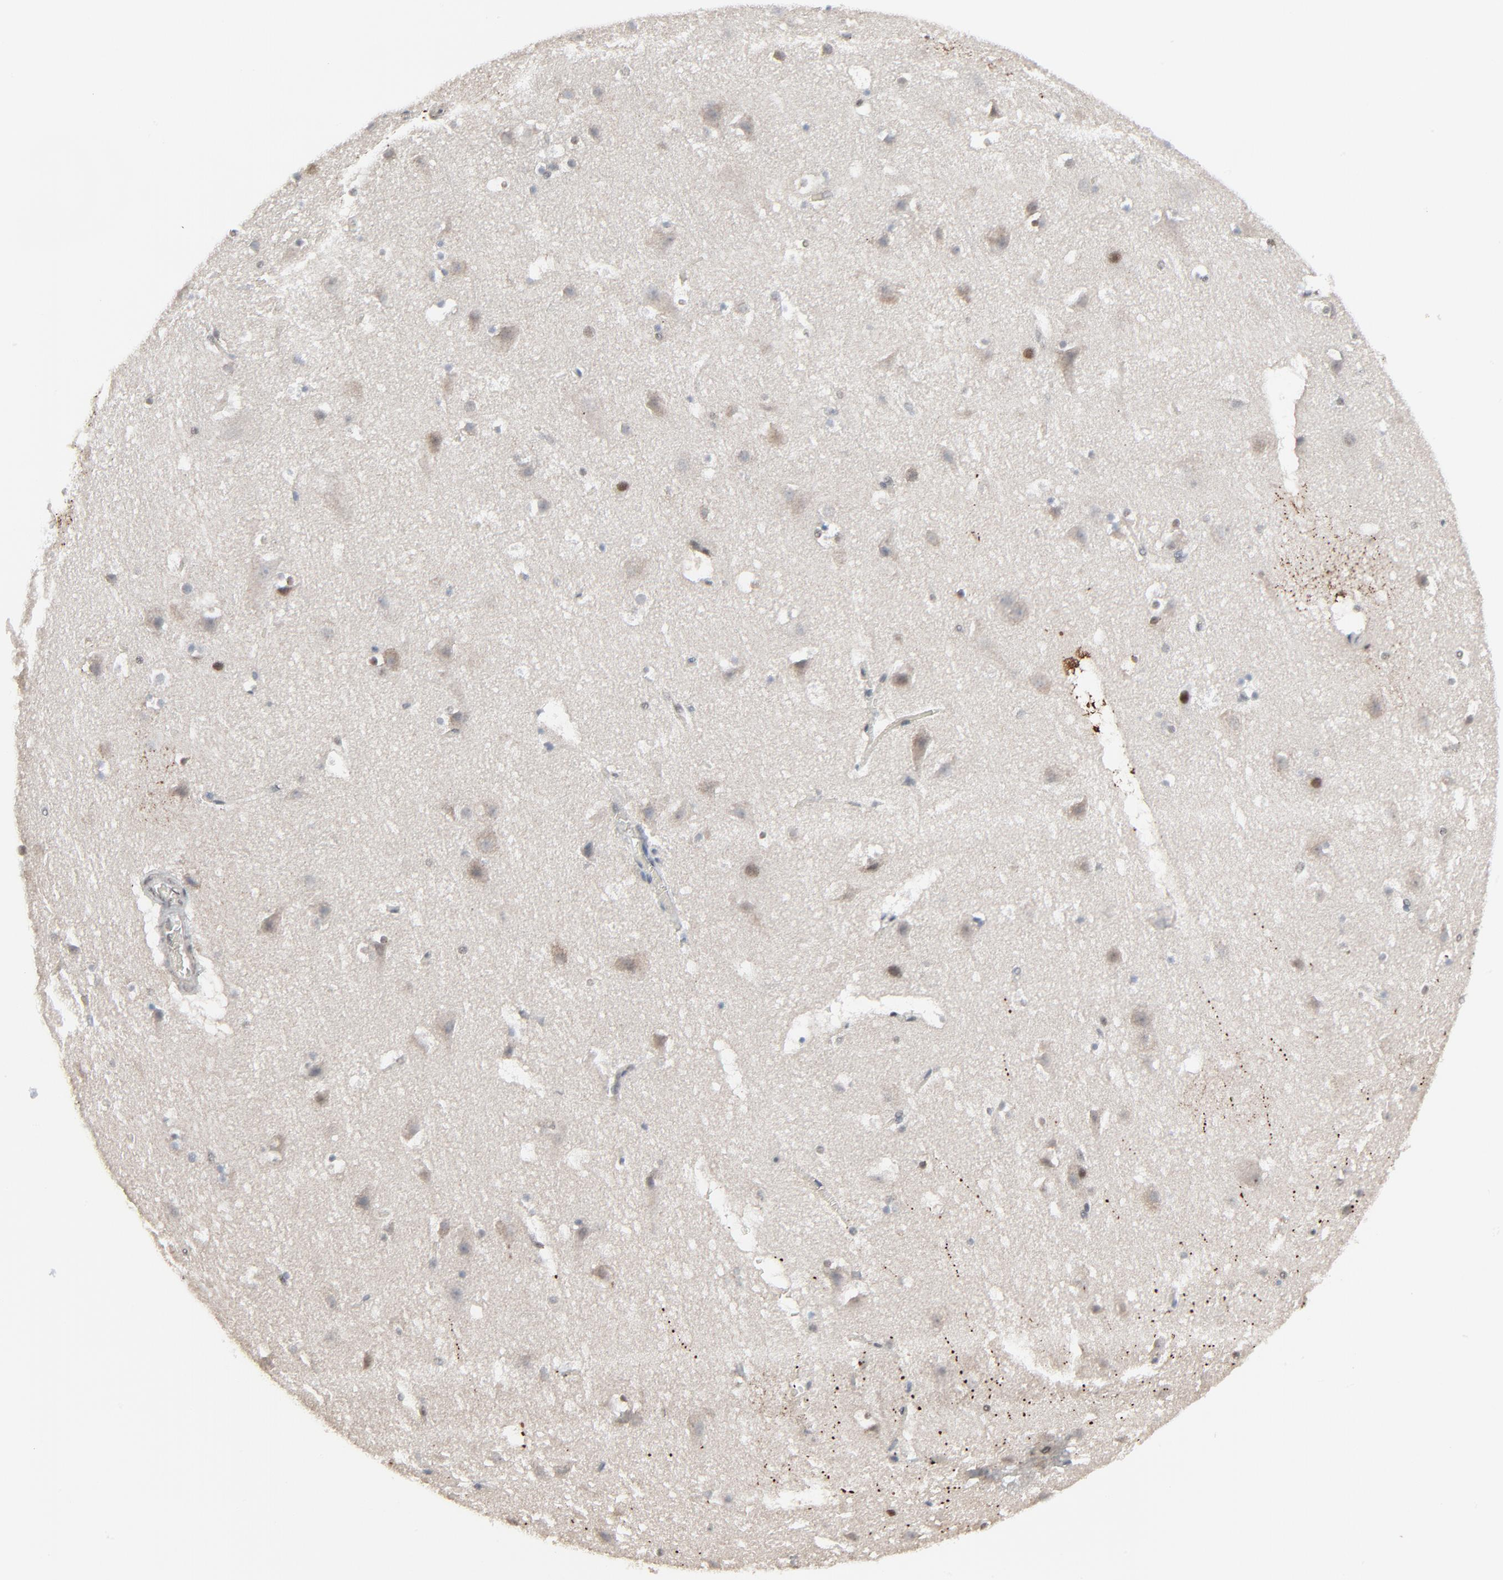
{"staining": {"intensity": "negative", "quantity": "none", "location": "none"}, "tissue": "cerebral cortex", "cell_type": "Endothelial cells", "image_type": "normal", "snomed": [{"axis": "morphology", "description": "Normal tissue, NOS"}, {"axis": "topography", "description": "Cerebral cortex"}], "caption": "Immunohistochemistry (IHC) image of normal cerebral cortex: human cerebral cortex stained with DAB shows no significant protein staining in endothelial cells. The staining was performed using DAB to visualize the protein expression in brown, while the nuclei were stained in blue with hematoxylin (Magnification: 20x).", "gene": "FBXO28", "patient": {"sex": "male", "age": 45}}